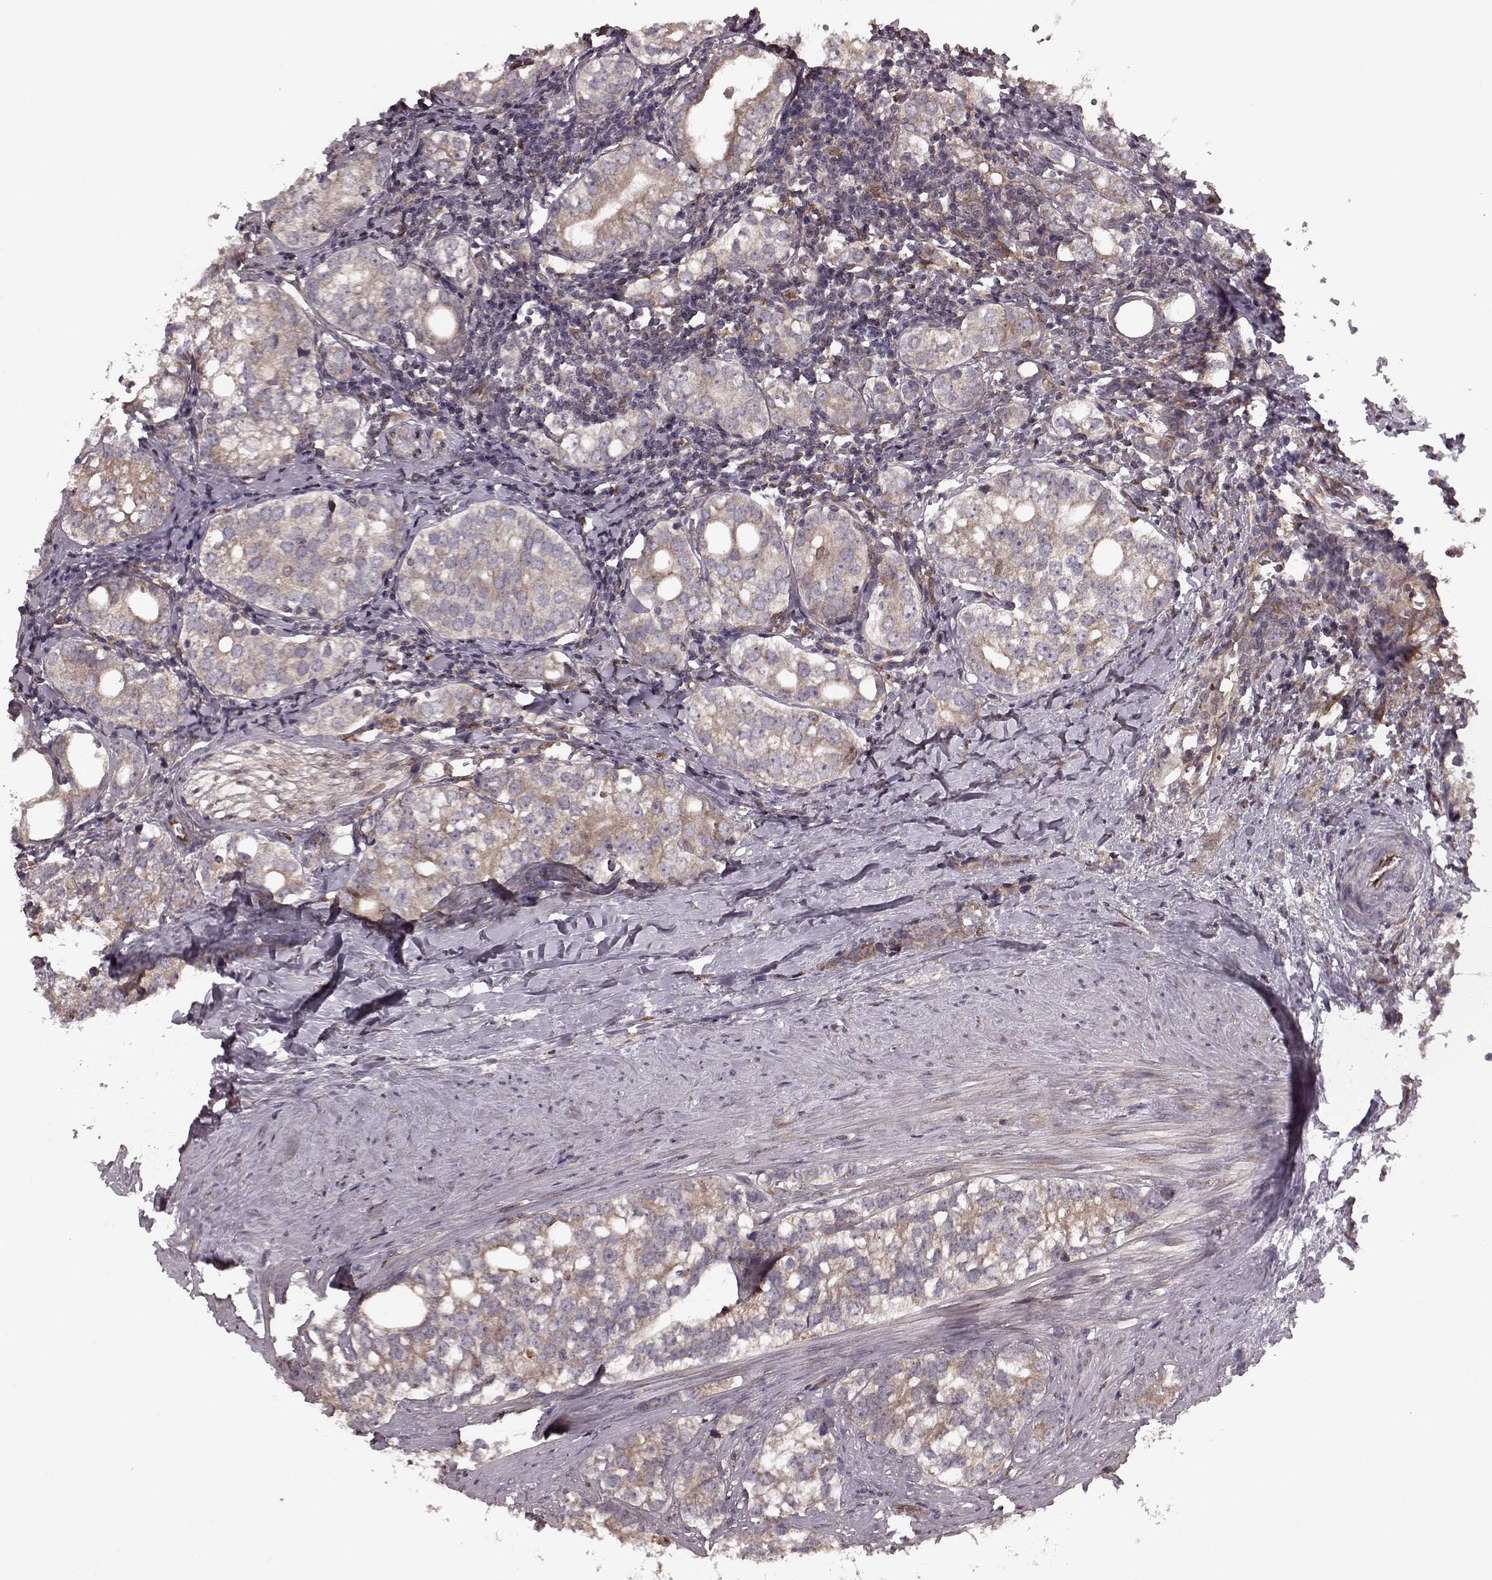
{"staining": {"intensity": "moderate", "quantity": ">75%", "location": "cytoplasmic/membranous"}, "tissue": "prostate cancer", "cell_type": "Tumor cells", "image_type": "cancer", "snomed": [{"axis": "morphology", "description": "Adenocarcinoma, NOS"}, {"axis": "topography", "description": "Prostate and seminal vesicle, NOS"}], "caption": "High-magnification brightfield microscopy of adenocarcinoma (prostate) stained with DAB (3,3'-diaminobenzidine) (brown) and counterstained with hematoxylin (blue). tumor cells exhibit moderate cytoplasmic/membranous staining is appreciated in approximately>75% of cells.", "gene": "AGPAT1", "patient": {"sex": "male", "age": 63}}